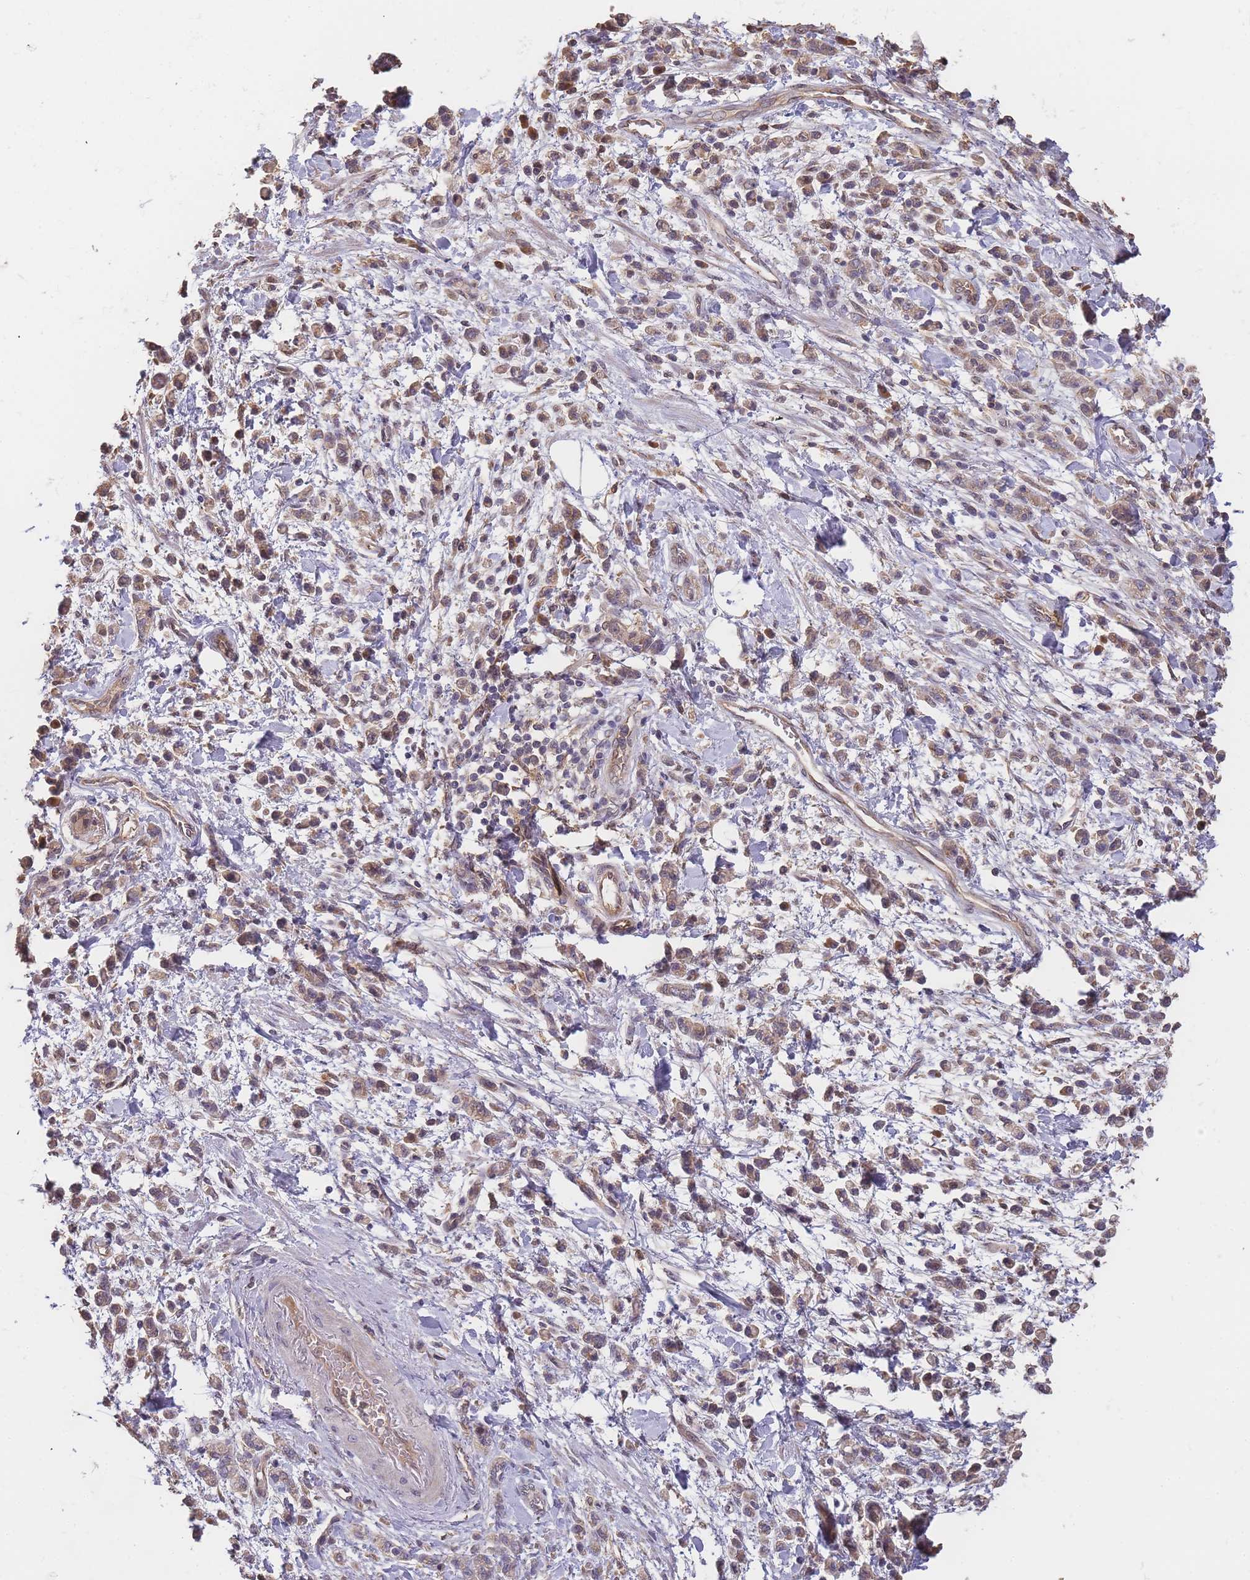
{"staining": {"intensity": "moderate", "quantity": "25%-75%", "location": "cytoplasmic/membranous,nuclear"}, "tissue": "stomach cancer", "cell_type": "Tumor cells", "image_type": "cancer", "snomed": [{"axis": "morphology", "description": "Adenocarcinoma, NOS"}, {"axis": "topography", "description": "Stomach"}], "caption": "Tumor cells exhibit medium levels of moderate cytoplasmic/membranous and nuclear expression in about 25%-75% of cells in human stomach cancer.", "gene": "CDKN2AIPNL", "patient": {"sex": "male", "age": 76}}